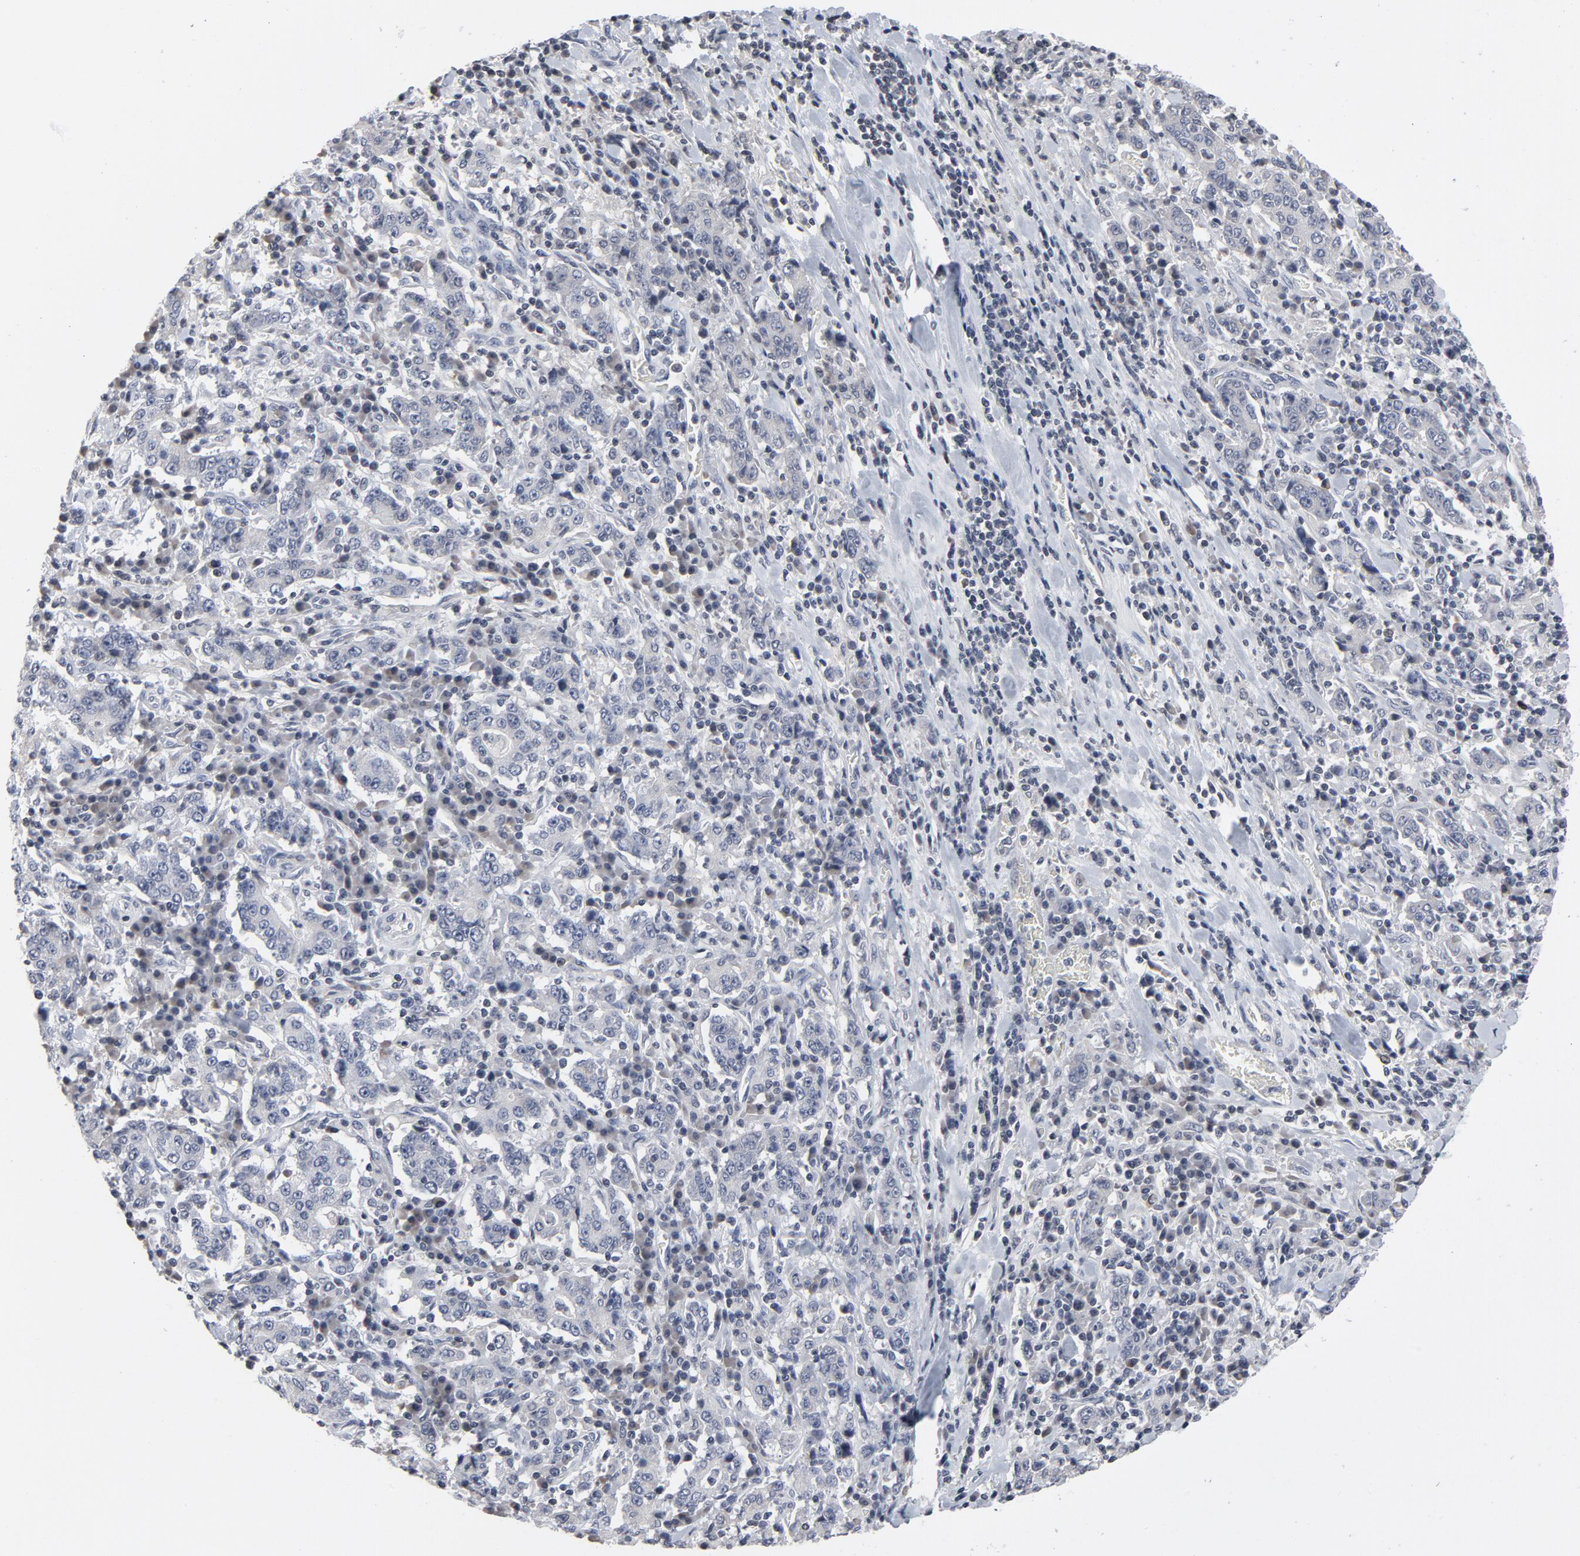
{"staining": {"intensity": "negative", "quantity": "none", "location": "none"}, "tissue": "stomach cancer", "cell_type": "Tumor cells", "image_type": "cancer", "snomed": [{"axis": "morphology", "description": "Normal tissue, NOS"}, {"axis": "morphology", "description": "Adenocarcinoma, NOS"}, {"axis": "topography", "description": "Stomach, upper"}, {"axis": "topography", "description": "Stomach"}], "caption": "An immunohistochemistry (IHC) micrograph of adenocarcinoma (stomach) is shown. There is no staining in tumor cells of adenocarcinoma (stomach).", "gene": "TCL1A", "patient": {"sex": "male", "age": 59}}